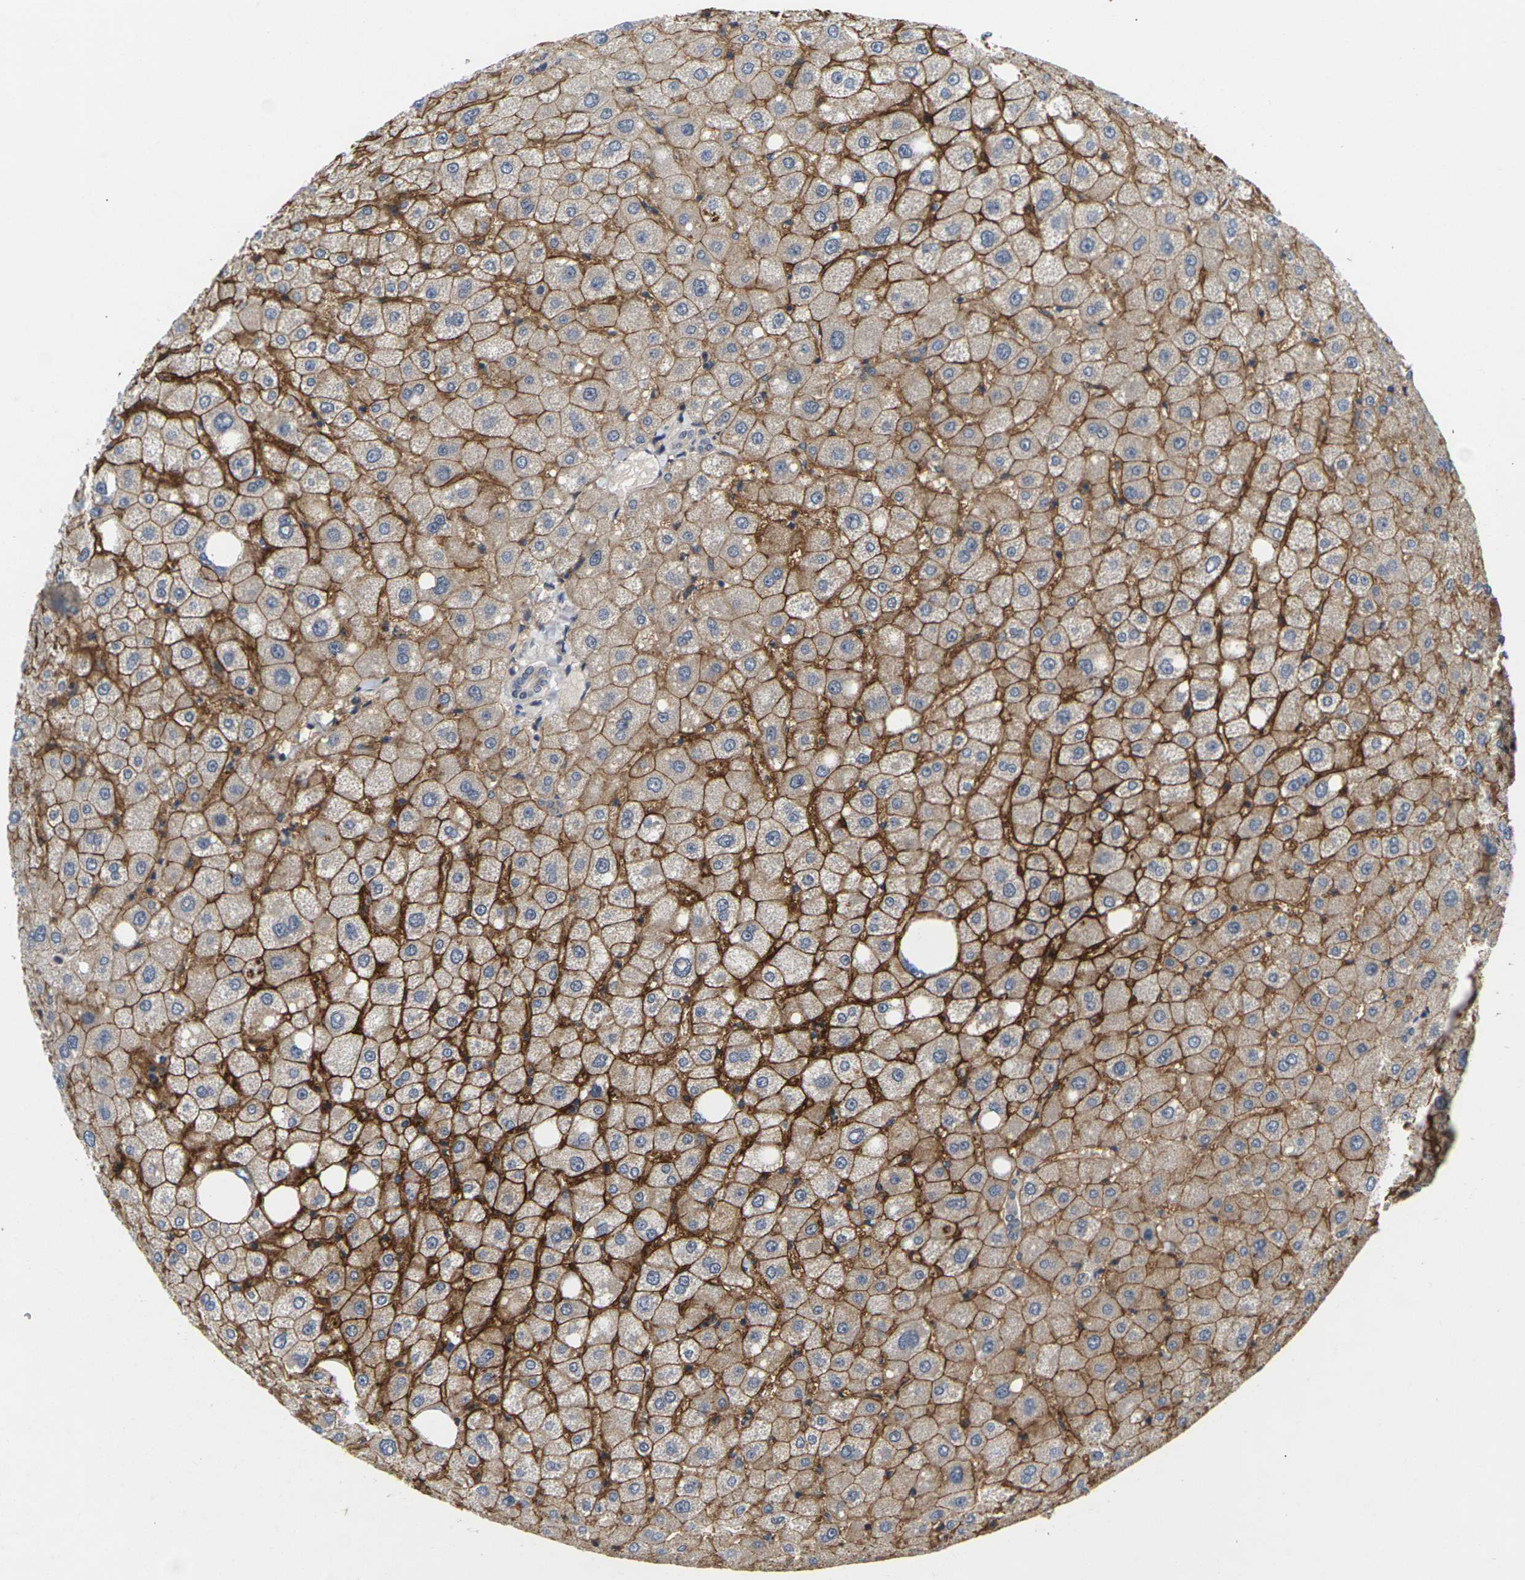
{"staining": {"intensity": "negative", "quantity": "none", "location": "none"}, "tissue": "liver", "cell_type": "Cholangiocytes", "image_type": "normal", "snomed": [{"axis": "morphology", "description": "Normal tissue, NOS"}, {"axis": "topography", "description": "Liver"}], "caption": "An immunohistochemistry image of normal liver is shown. There is no staining in cholangiocytes of liver. The staining was performed using DAB (3,3'-diaminobenzidine) to visualize the protein expression in brown, while the nuclei were stained in blue with hematoxylin (Magnification: 20x).", "gene": "SLC2A2", "patient": {"sex": "male", "age": 73}}